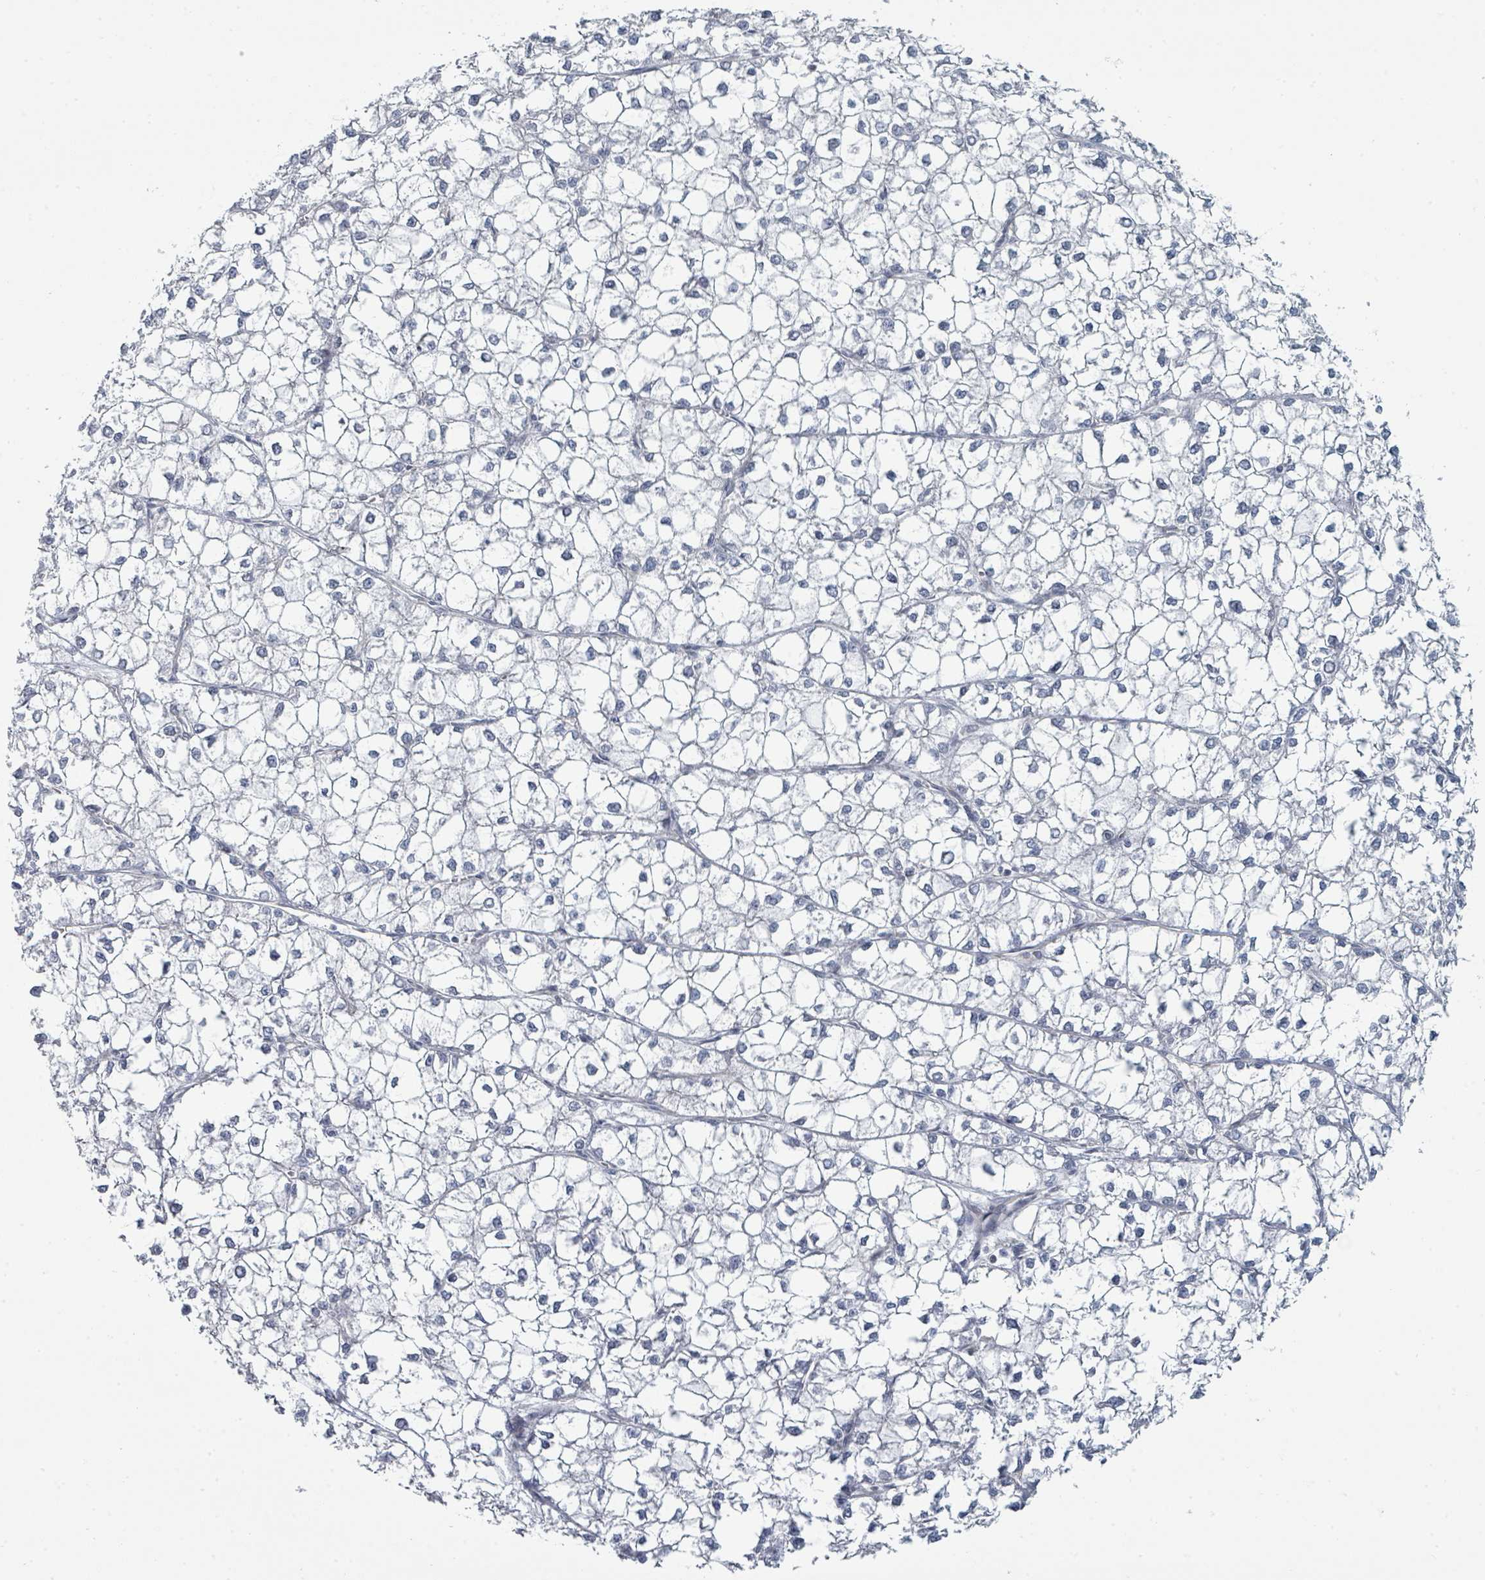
{"staining": {"intensity": "negative", "quantity": "none", "location": "none"}, "tissue": "liver cancer", "cell_type": "Tumor cells", "image_type": "cancer", "snomed": [{"axis": "morphology", "description": "Carcinoma, Hepatocellular, NOS"}, {"axis": "topography", "description": "Liver"}], "caption": "This is an immunohistochemistry (IHC) micrograph of human liver cancer. There is no expression in tumor cells.", "gene": "SLC25A45", "patient": {"sex": "female", "age": 43}}